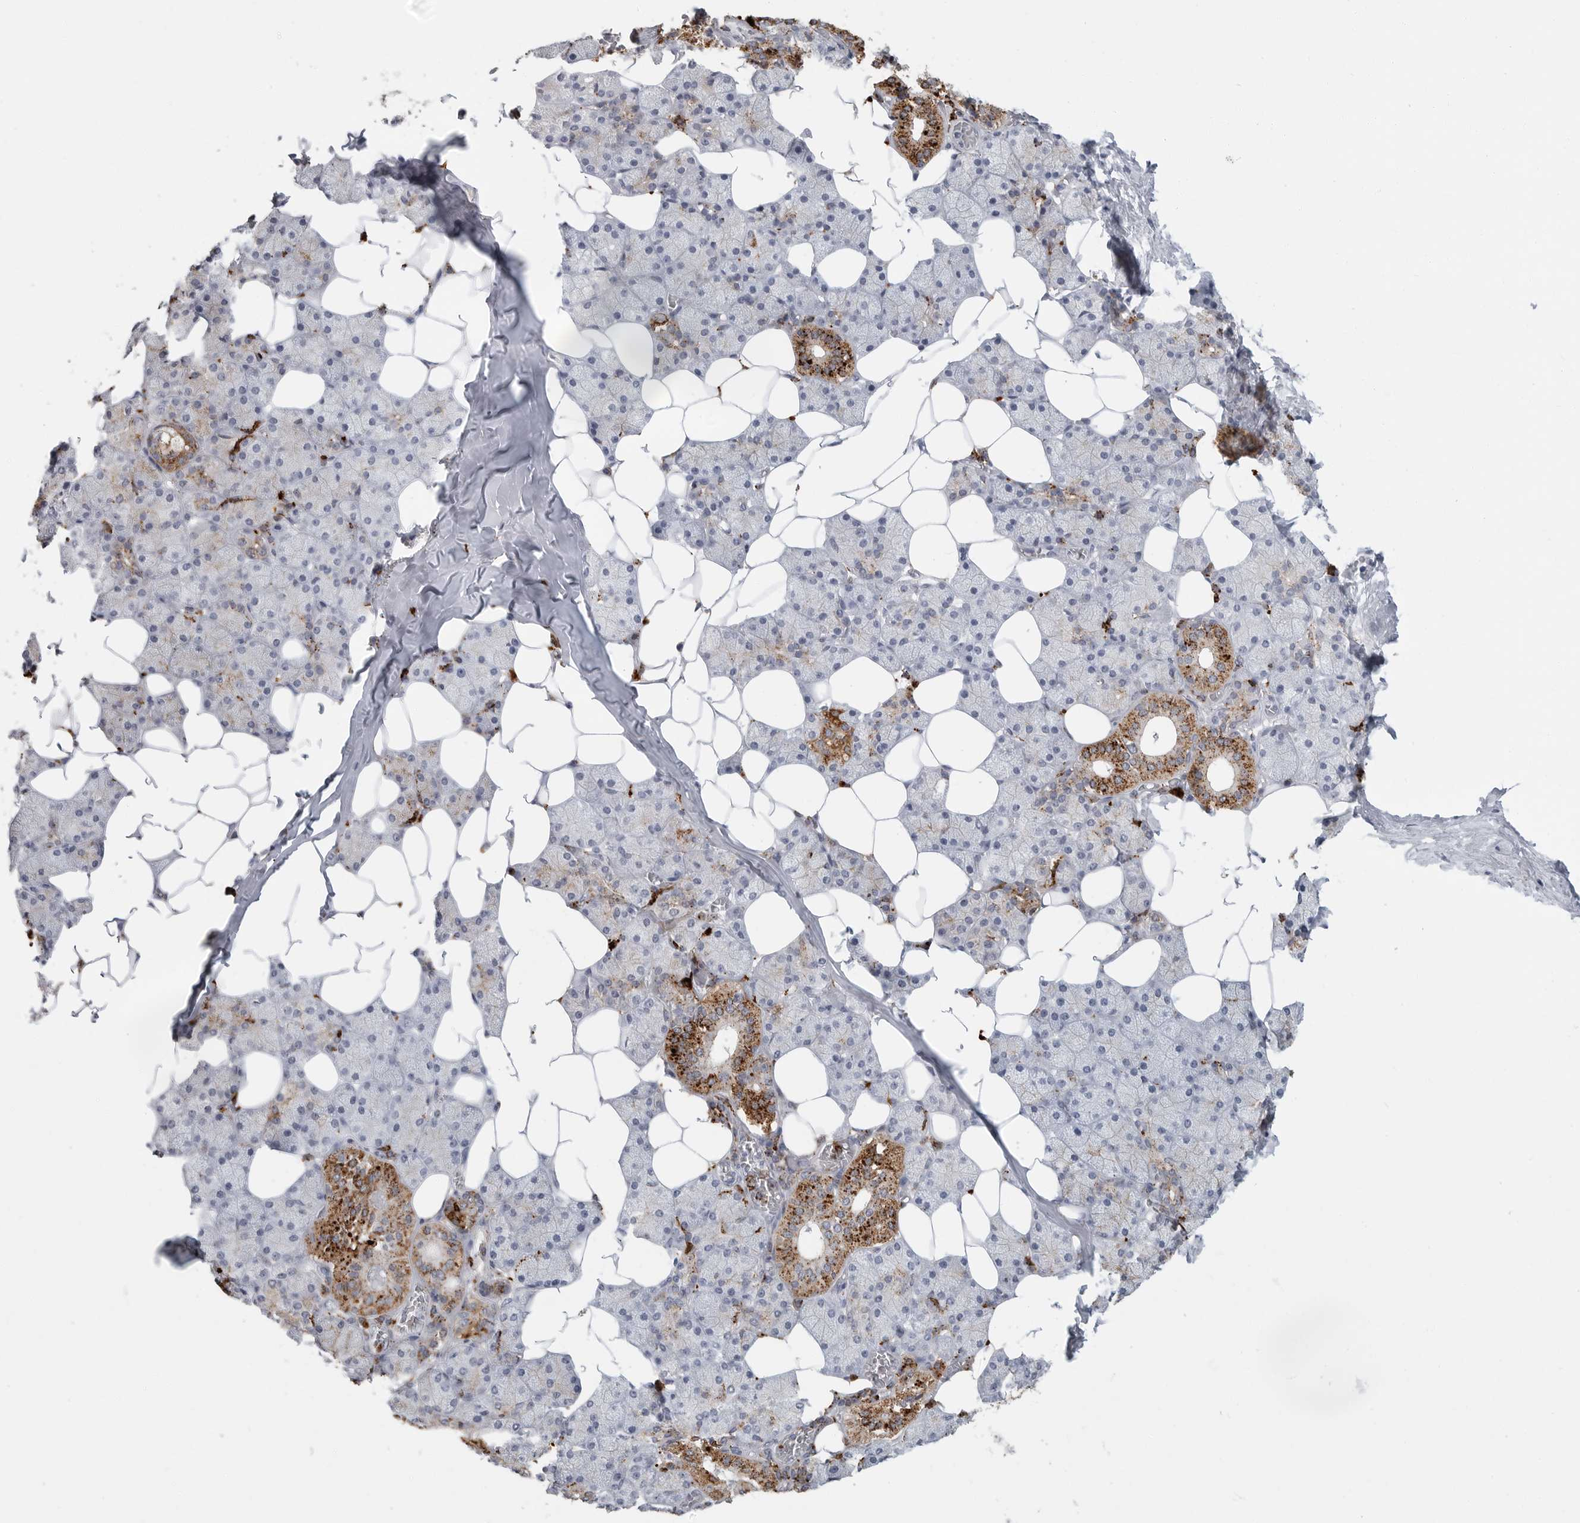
{"staining": {"intensity": "strong", "quantity": "<25%", "location": "cytoplasmic/membranous"}, "tissue": "salivary gland", "cell_type": "Glandular cells", "image_type": "normal", "snomed": [{"axis": "morphology", "description": "Normal tissue, NOS"}, {"axis": "topography", "description": "Salivary gland"}], "caption": "A histopathology image of salivary gland stained for a protein shows strong cytoplasmic/membranous brown staining in glandular cells. (Stains: DAB (3,3'-diaminobenzidine) in brown, nuclei in blue, Microscopy: brightfield microscopy at high magnification).", "gene": "IFI30", "patient": {"sex": "female", "age": 33}}